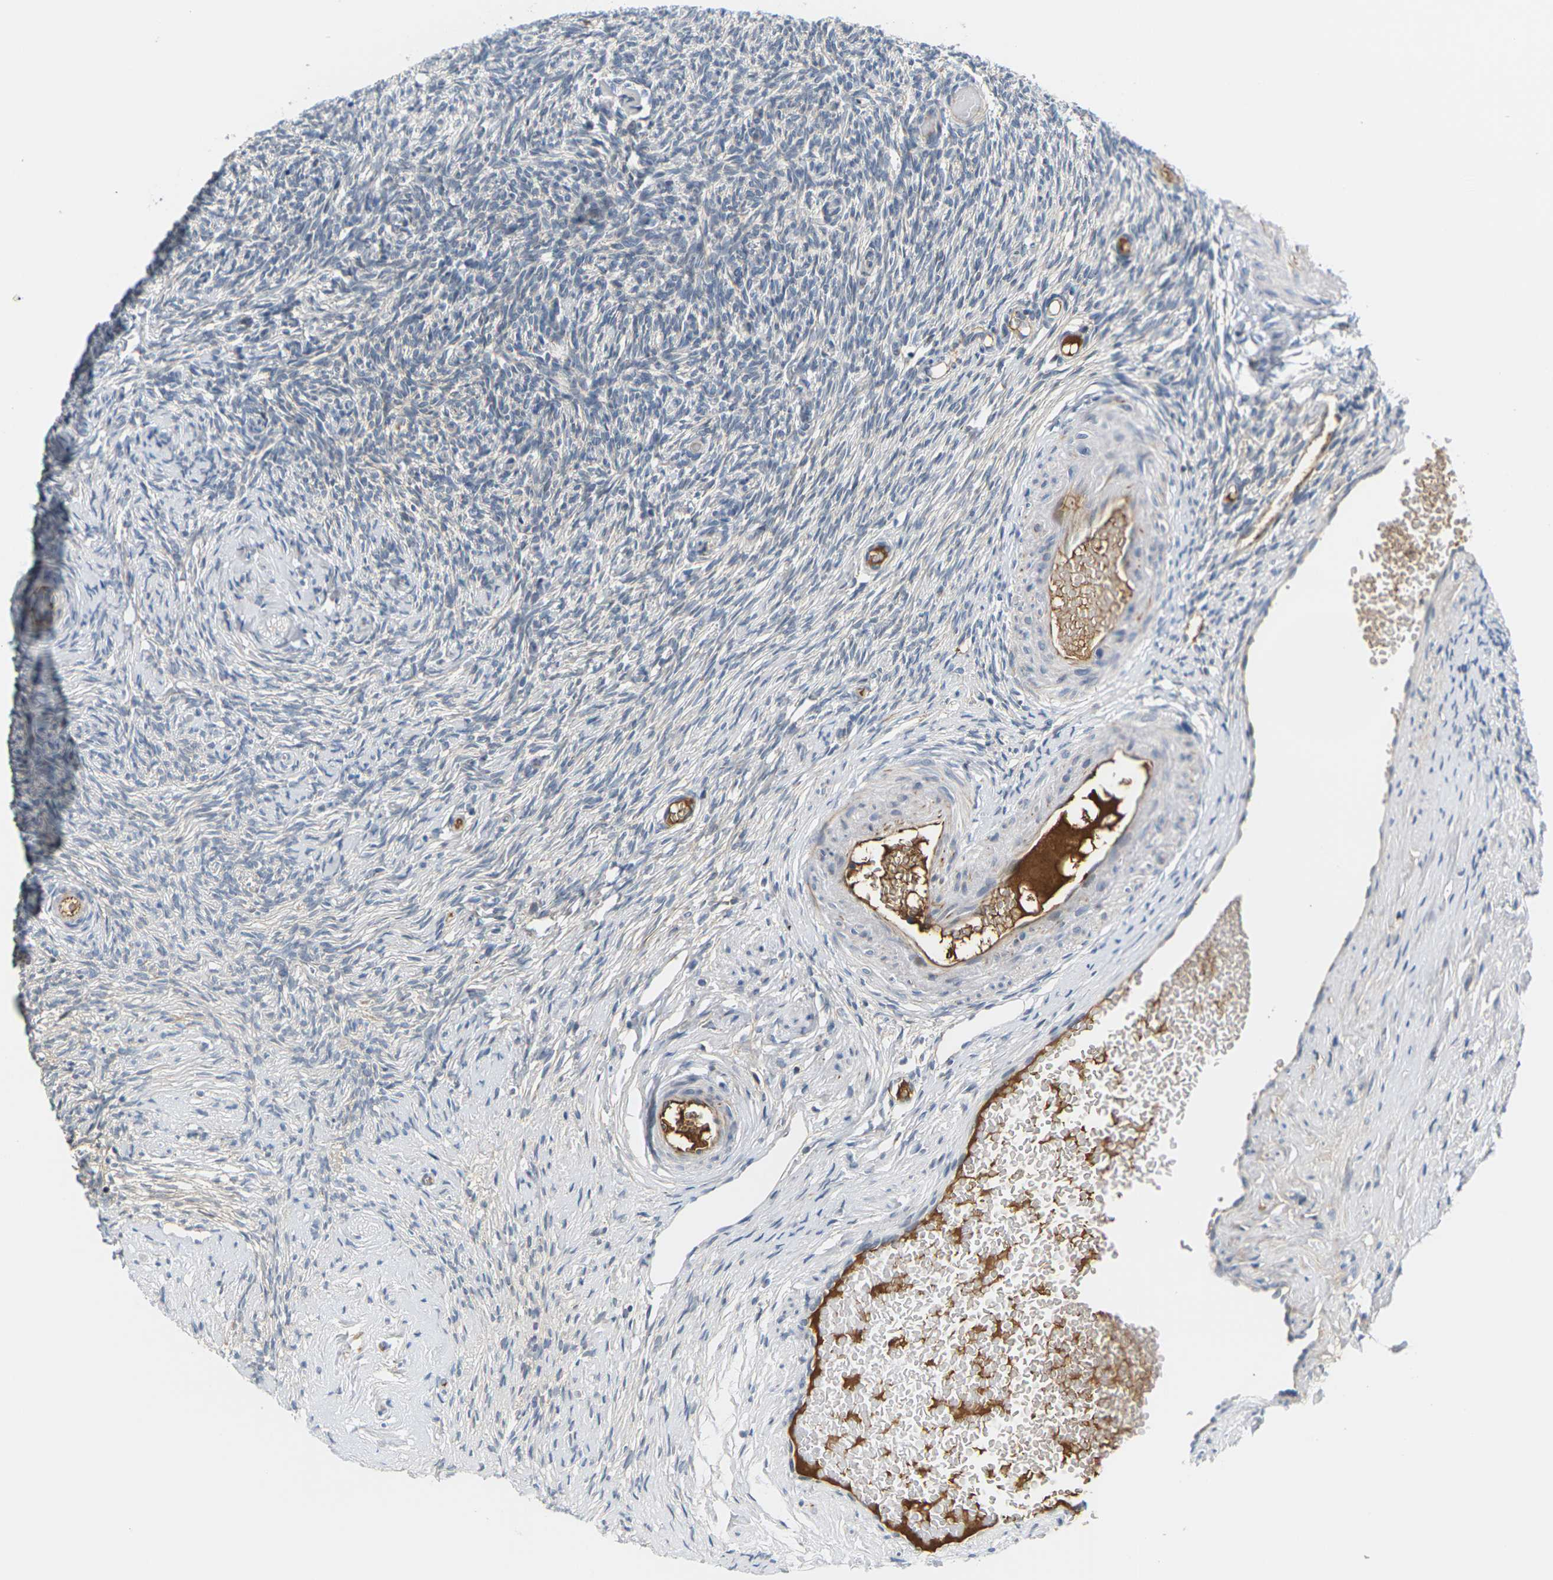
{"staining": {"intensity": "weak", "quantity": "<25%", "location": "cytoplasmic/membranous"}, "tissue": "ovary", "cell_type": "Ovarian stroma cells", "image_type": "normal", "snomed": [{"axis": "morphology", "description": "Normal tissue, NOS"}, {"axis": "topography", "description": "Ovary"}], "caption": "Immunohistochemistry photomicrograph of normal ovary: ovary stained with DAB displays no significant protein expression in ovarian stroma cells. (DAB immunohistochemistry (IHC) with hematoxylin counter stain).", "gene": "PKP2", "patient": {"sex": "female", "age": 60}}